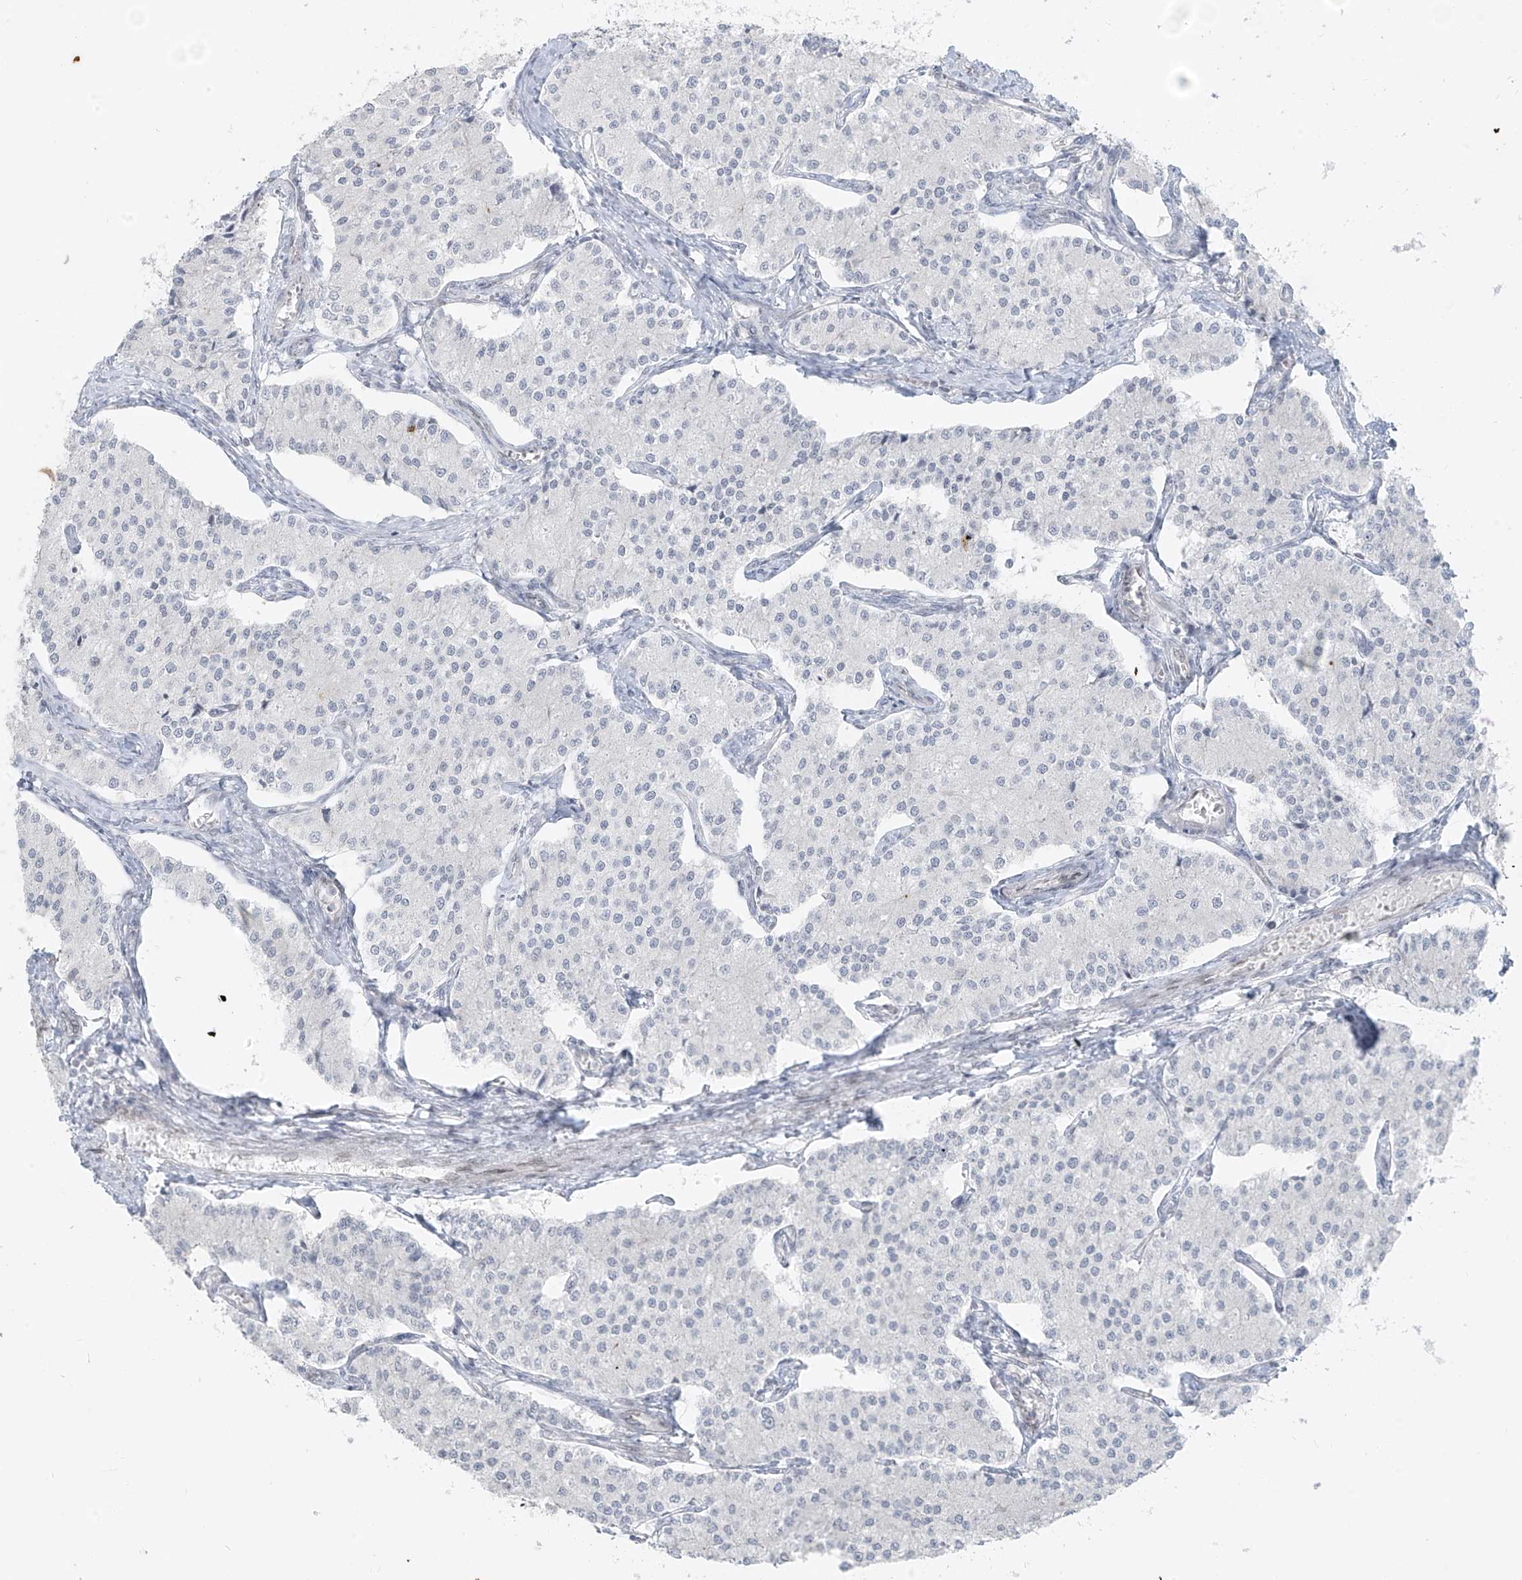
{"staining": {"intensity": "negative", "quantity": "none", "location": "none"}, "tissue": "carcinoid", "cell_type": "Tumor cells", "image_type": "cancer", "snomed": [{"axis": "morphology", "description": "Carcinoid, malignant, NOS"}, {"axis": "topography", "description": "Colon"}], "caption": "IHC image of neoplastic tissue: human carcinoid (malignant) stained with DAB (3,3'-diaminobenzidine) demonstrates no significant protein positivity in tumor cells. Nuclei are stained in blue.", "gene": "OSBPL7", "patient": {"sex": "female", "age": 52}}